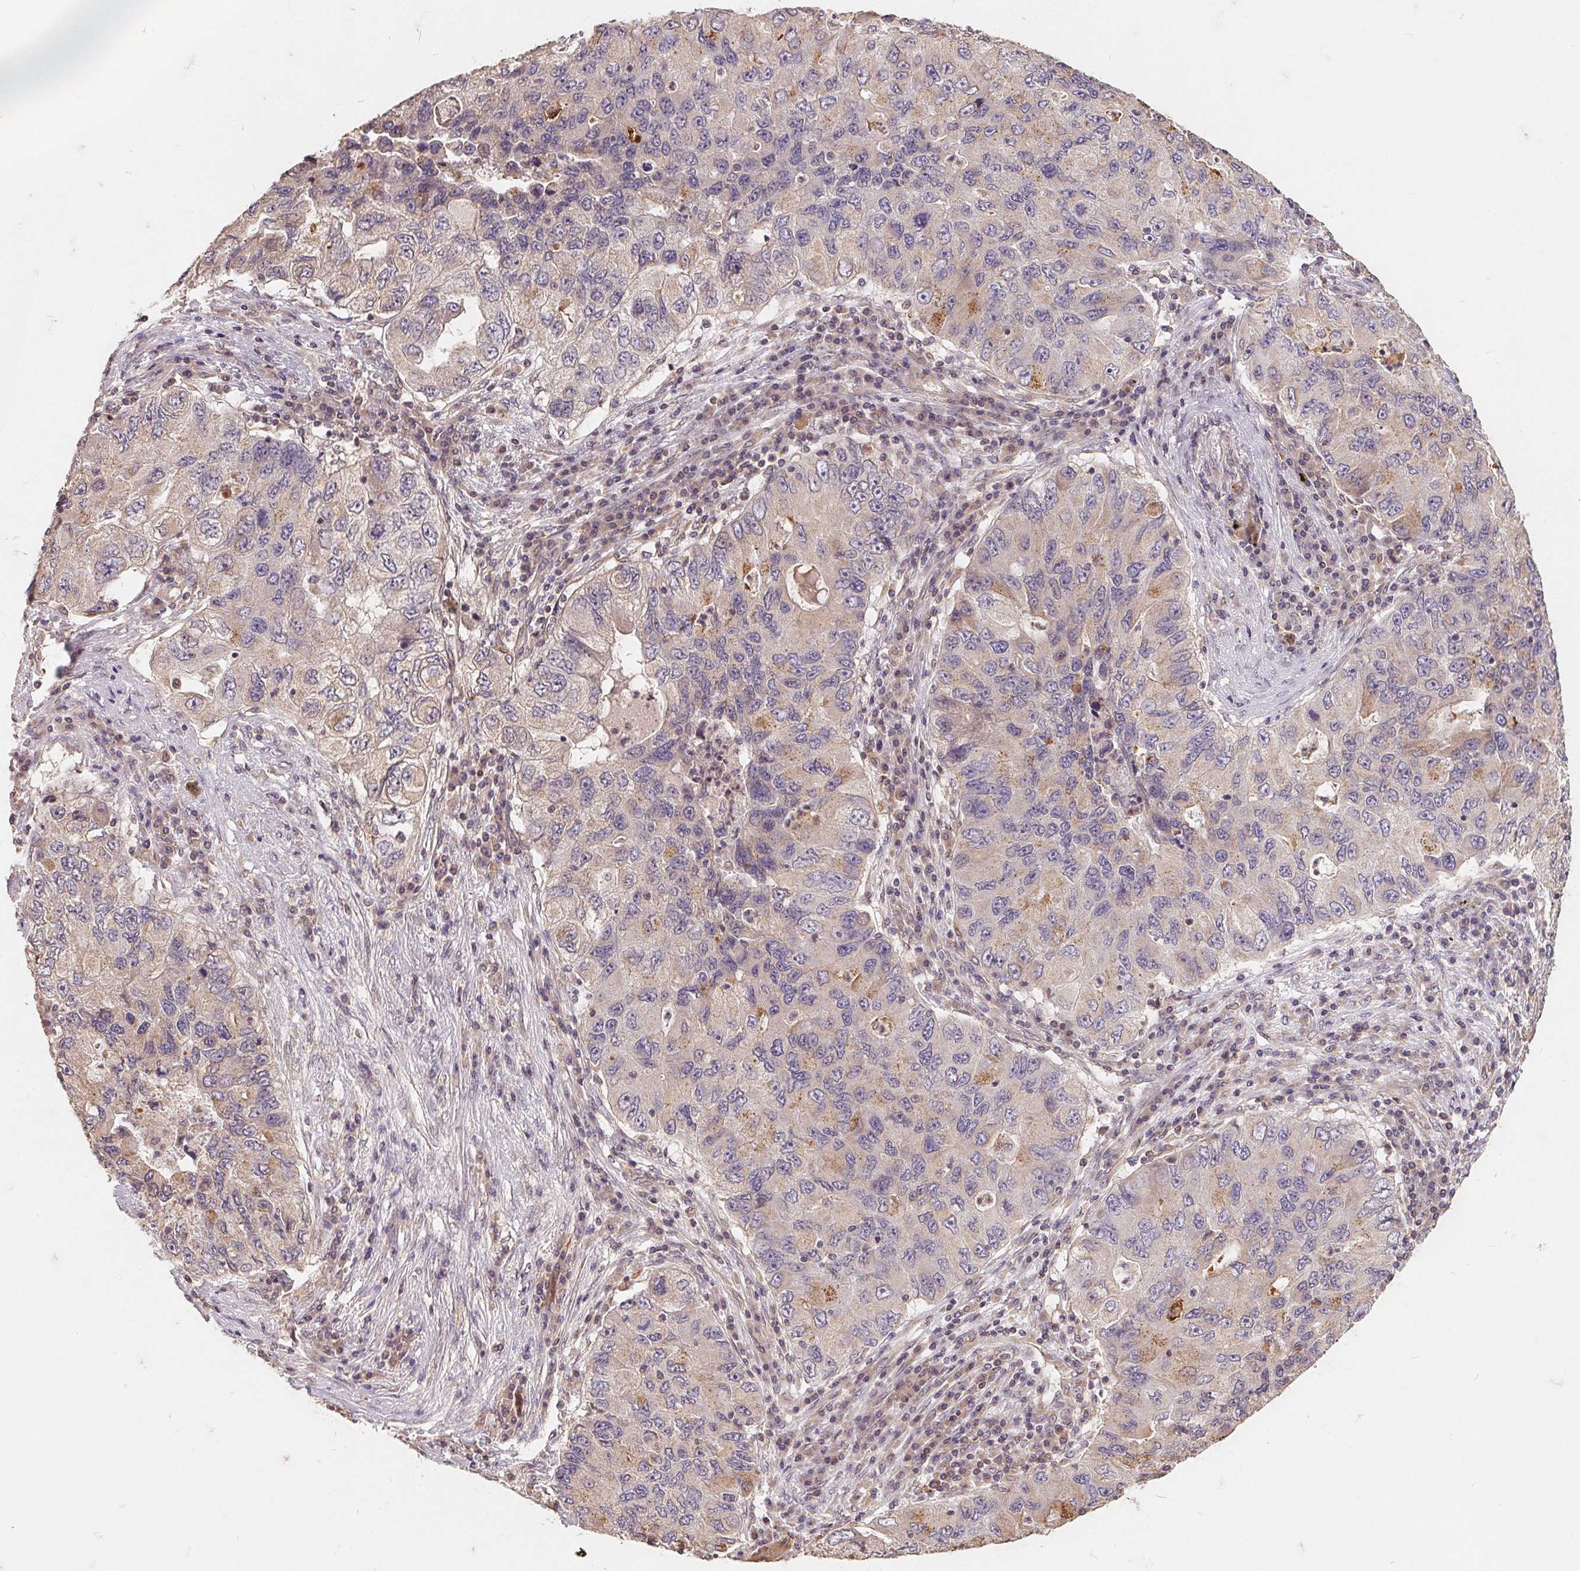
{"staining": {"intensity": "moderate", "quantity": "<25%", "location": "cytoplasmic/membranous"}, "tissue": "lung cancer", "cell_type": "Tumor cells", "image_type": "cancer", "snomed": [{"axis": "morphology", "description": "Adenocarcinoma, NOS"}, {"axis": "morphology", "description": "Adenocarcinoma, metastatic, NOS"}, {"axis": "topography", "description": "Lymph node"}, {"axis": "topography", "description": "Lung"}], "caption": "IHC (DAB) staining of human metastatic adenocarcinoma (lung) demonstrates moderate cytoplasmic/membranous protein expression in about <25% of tumor cells.", "gene": "CDIPT", "patient": {"sex": "female", "age": 54}}